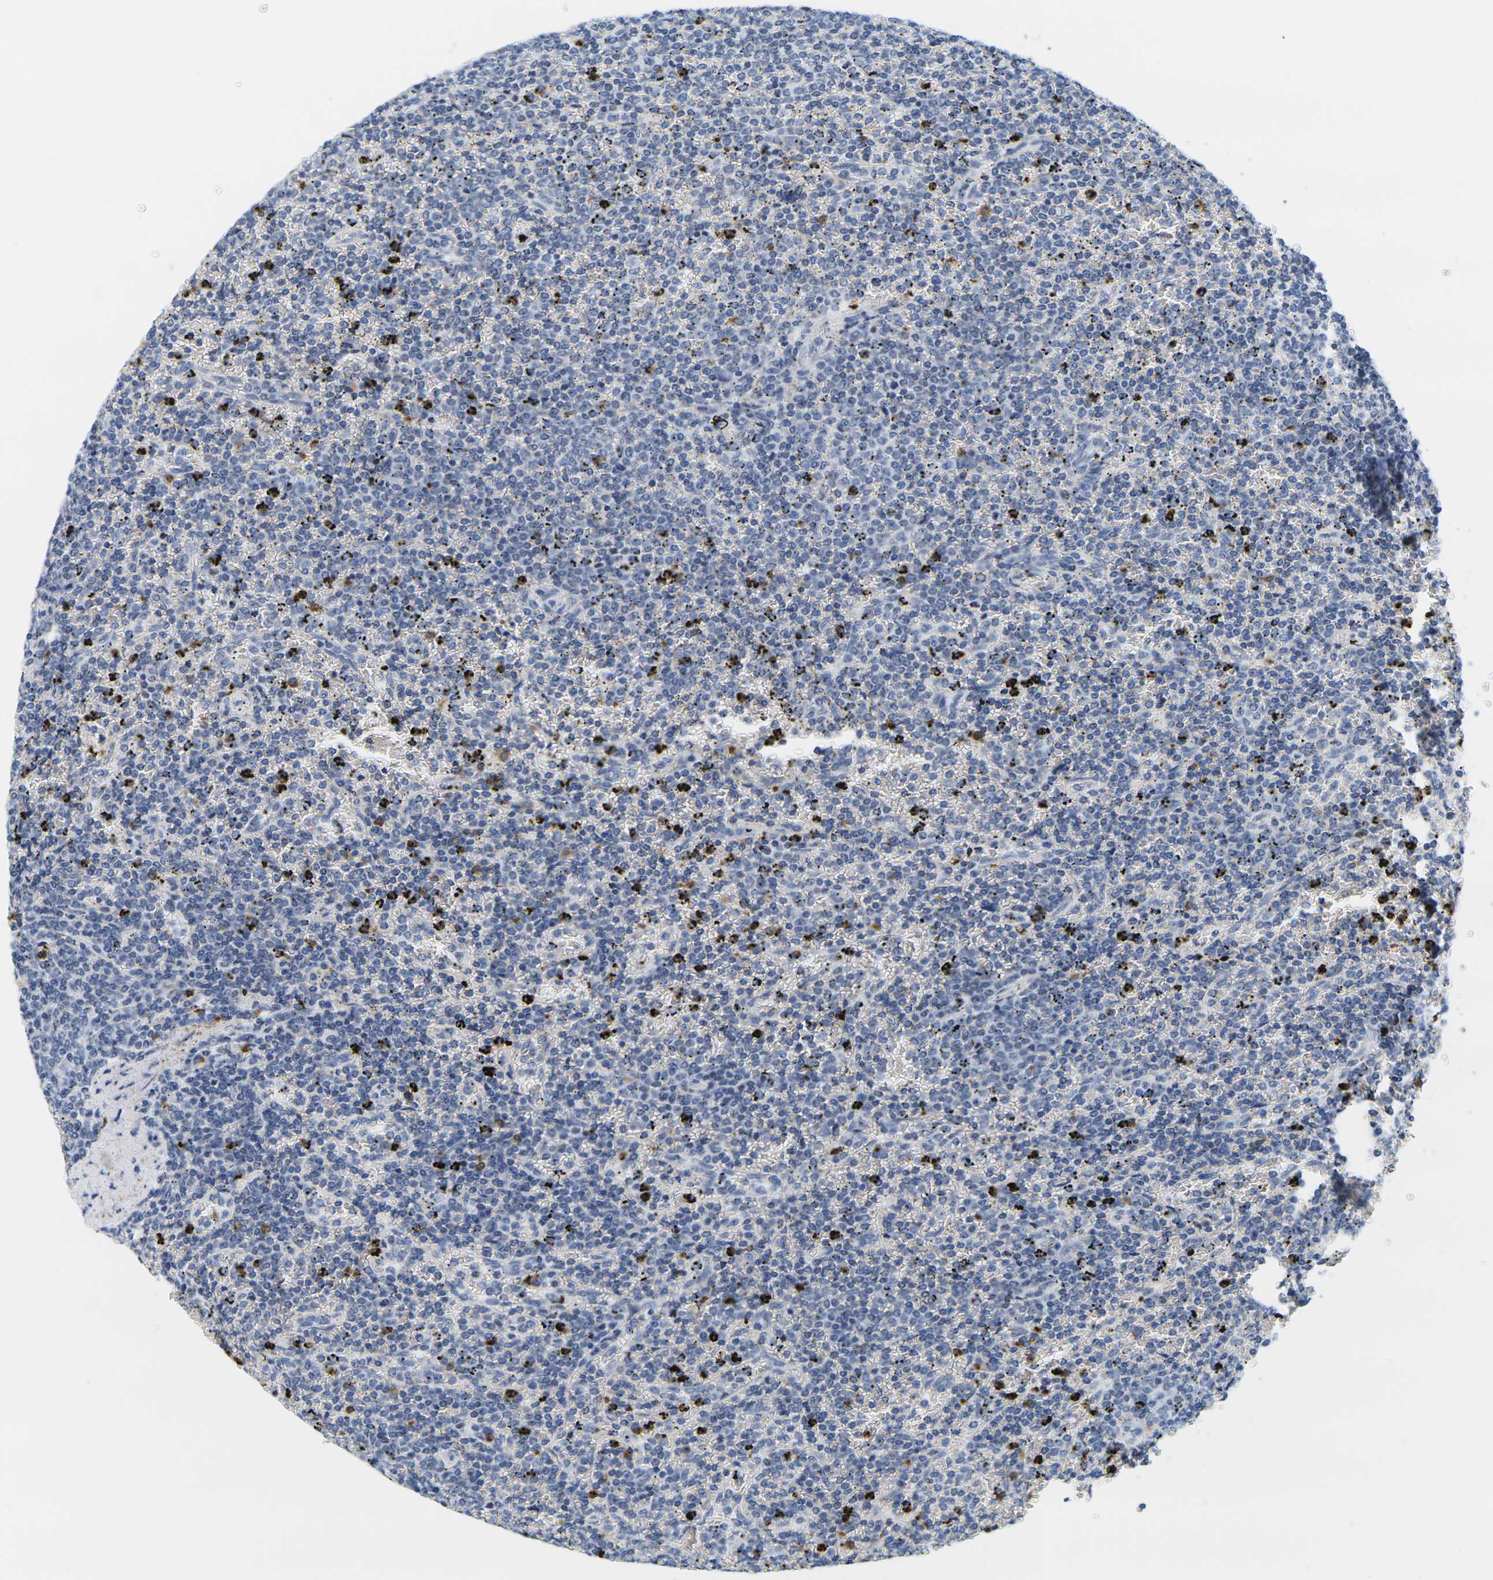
{"staining": {"intensity": "negative", "quantity": "none", "location": "none"}, "tissue": "lymphoma", "cell_type": "Tumor cells", "image_type": "cancer", "snomed": [{"axis": "morphology", "description": "Malignant lymphoma, non-Hodgkin's type, Low grade"}, {"axis": "topography", "description": "Spleen"}], "caption": "This is an immunohistochemistry (IHC) histopathology image of human lymphoma. There is no positivity in tumor cells.", "gene": "KLK5", "patient": {"sex": "female", "age": 77}}